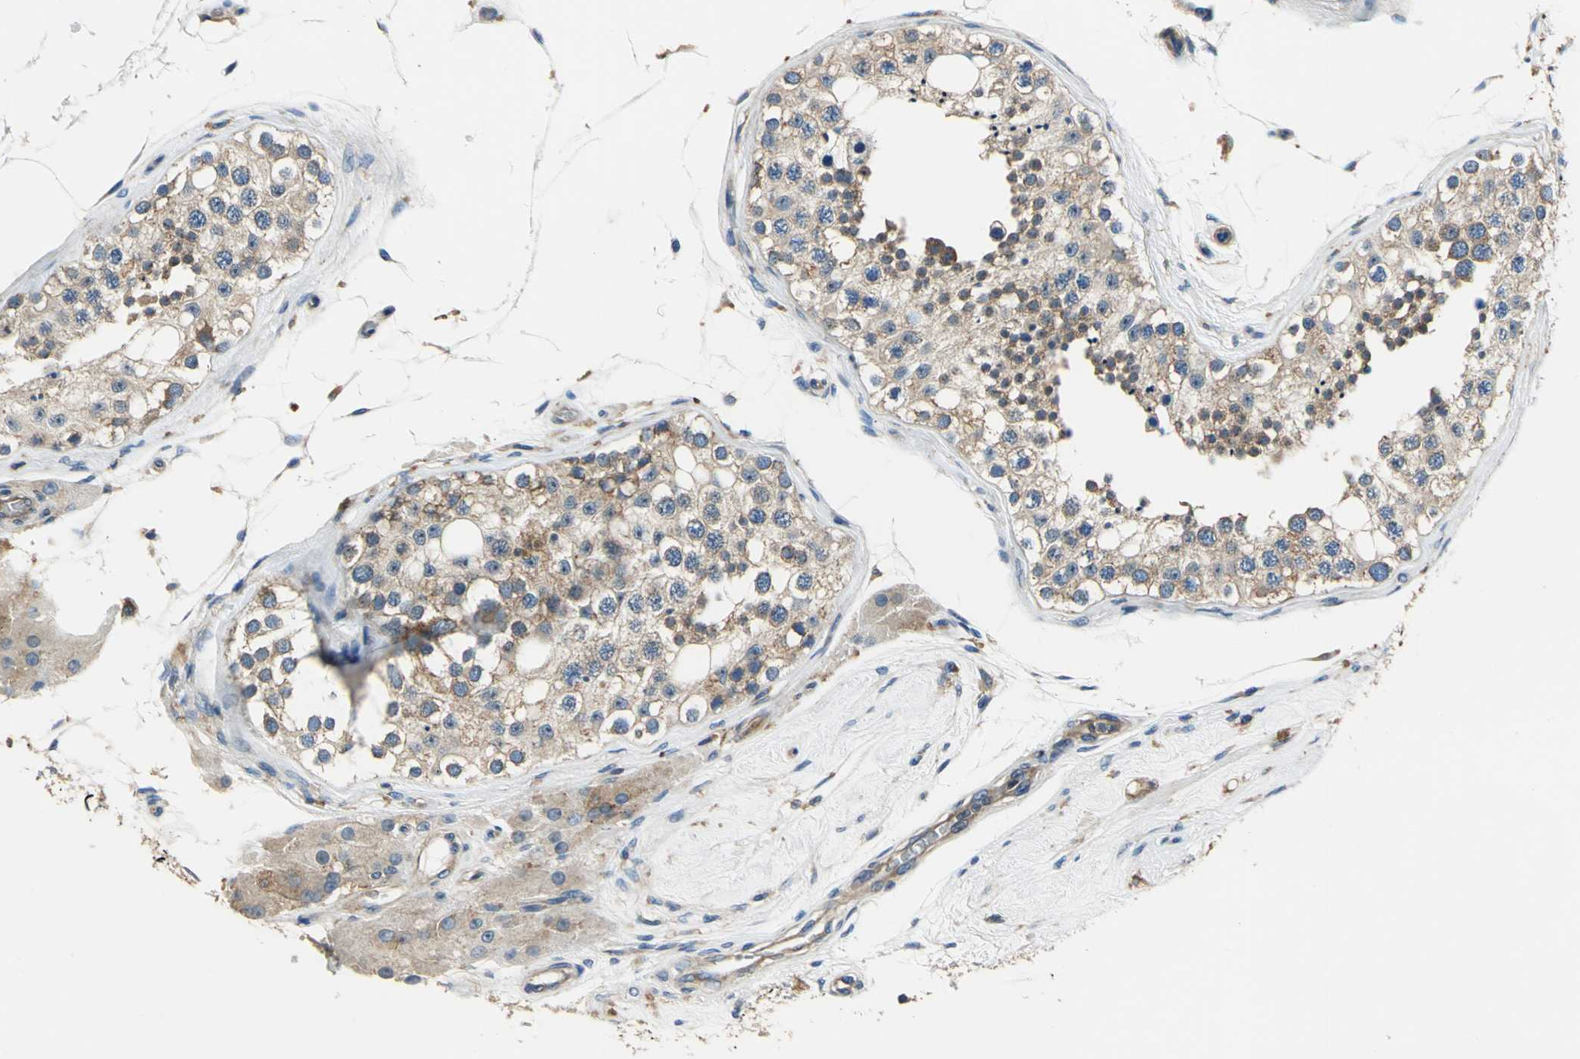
{"staining": {"intensity": "moderate", "quantity": ">75%", "location": "cytoplasmic/membranous"}, "tissue": "testis", "cell_type": "Cells in seminiferous ducts", "image_type": "normal", "snomed": [{"axis": "morphology", "description": "Normal tissue, NOS"}, {"axis": "topography", "description": "Testis"}], "caption": "Testis stained with immunohistochemistry reveals moderate cytoplasmic/membranous staining in approximately >75% of cells in seminiferous ducts.", "gene": "DDX3X", "patient": {"sex": "male", "age": 68}}